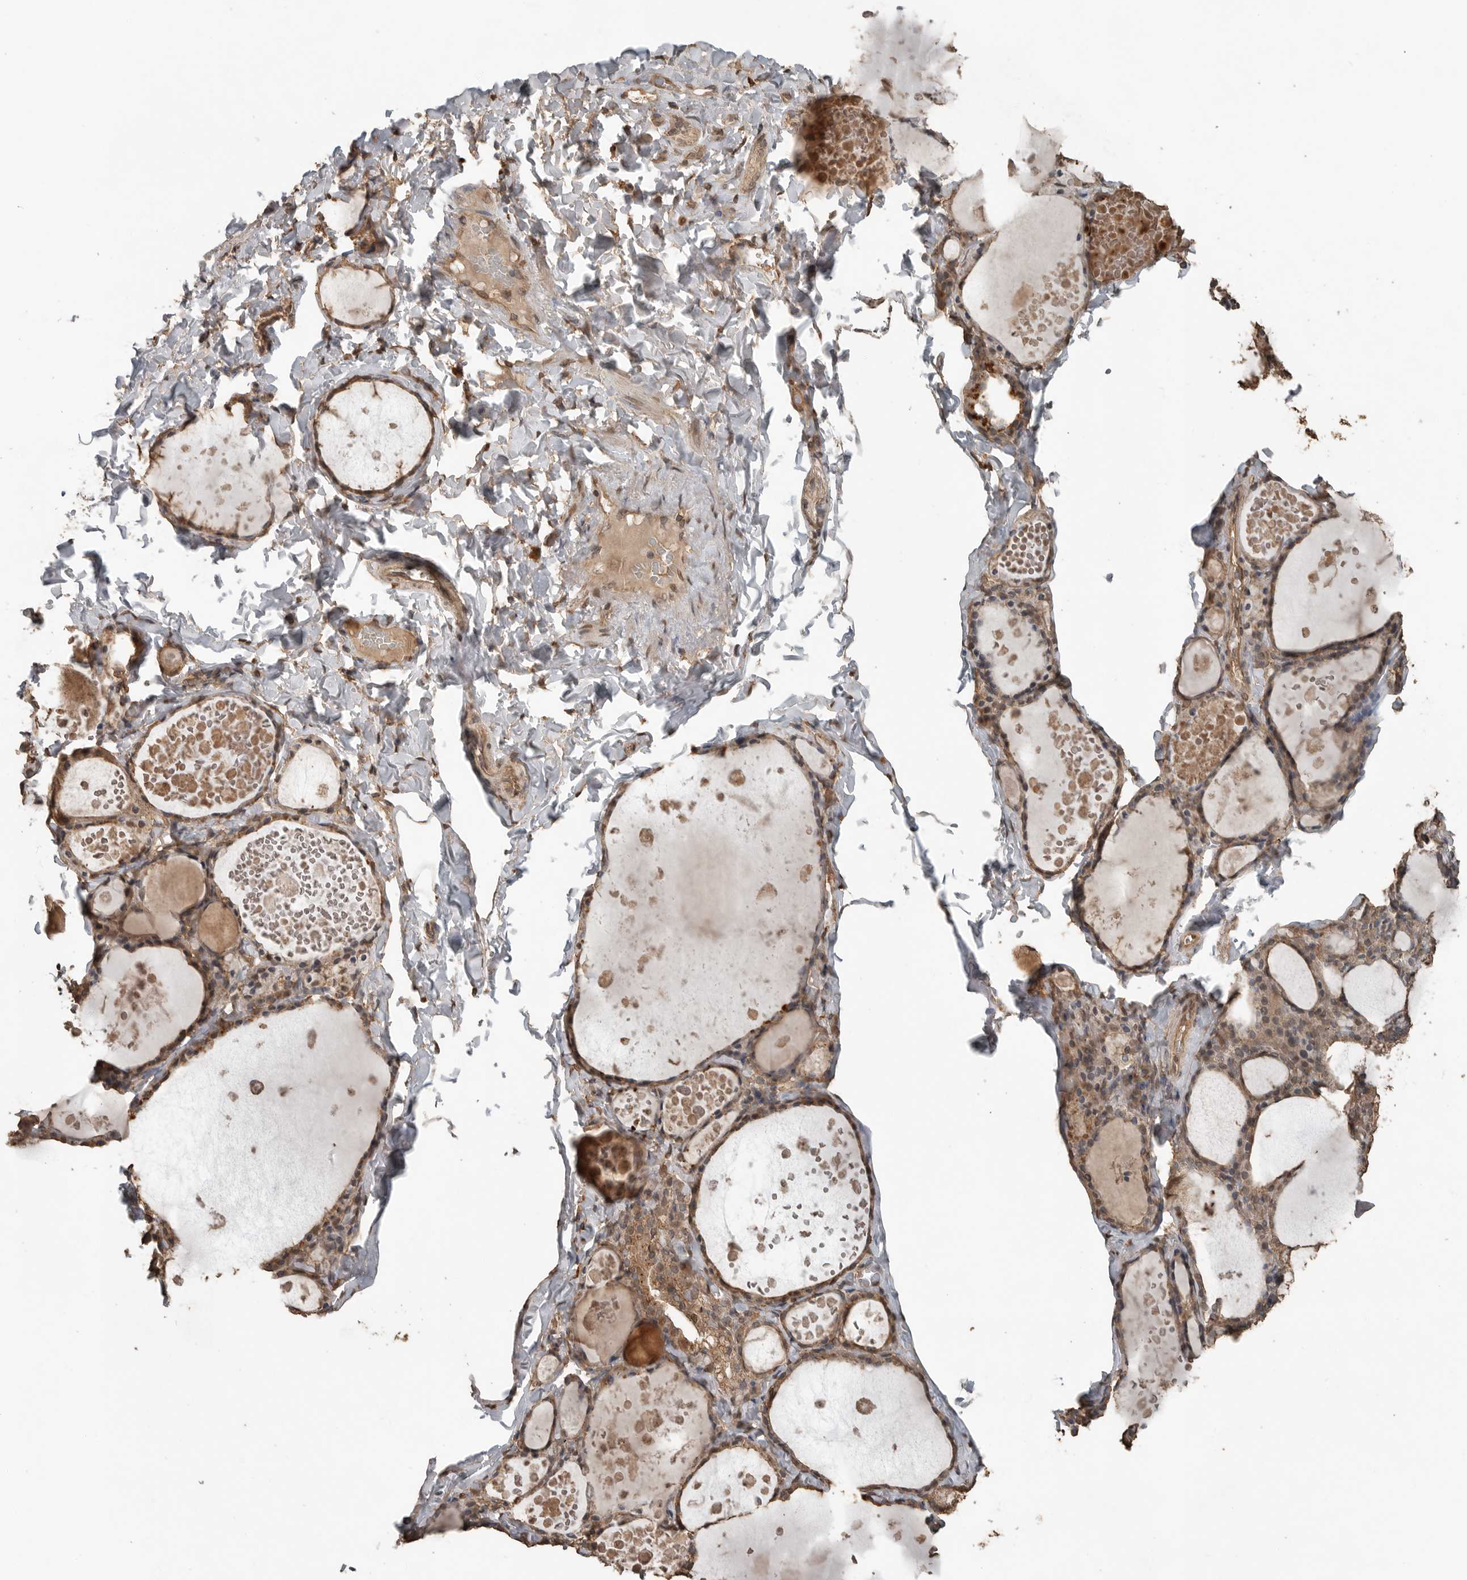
{"staining": {"intensity": "moderate", "quantity": ">75%", "location": "cytoplasmic/membranous"}, "tissue": "thyroid gland", "cell_type": "Glandular cells", "image_type": "normal", "snomed": [{"axis": "morphology", "description": "Normal tissue, NOS"}, {"axis": "topography", "description": "Thyroid gland"}], "caption": "A micrograph of thyroid gland stained for a protein exhibits moderate cytoplasmic/membranous brown staining in glandular cells. (Brightfield microscopy of DAB IHC at high magnification).", "gene": "BLZF1", "patient": {"sex": "male", "age": 56}}